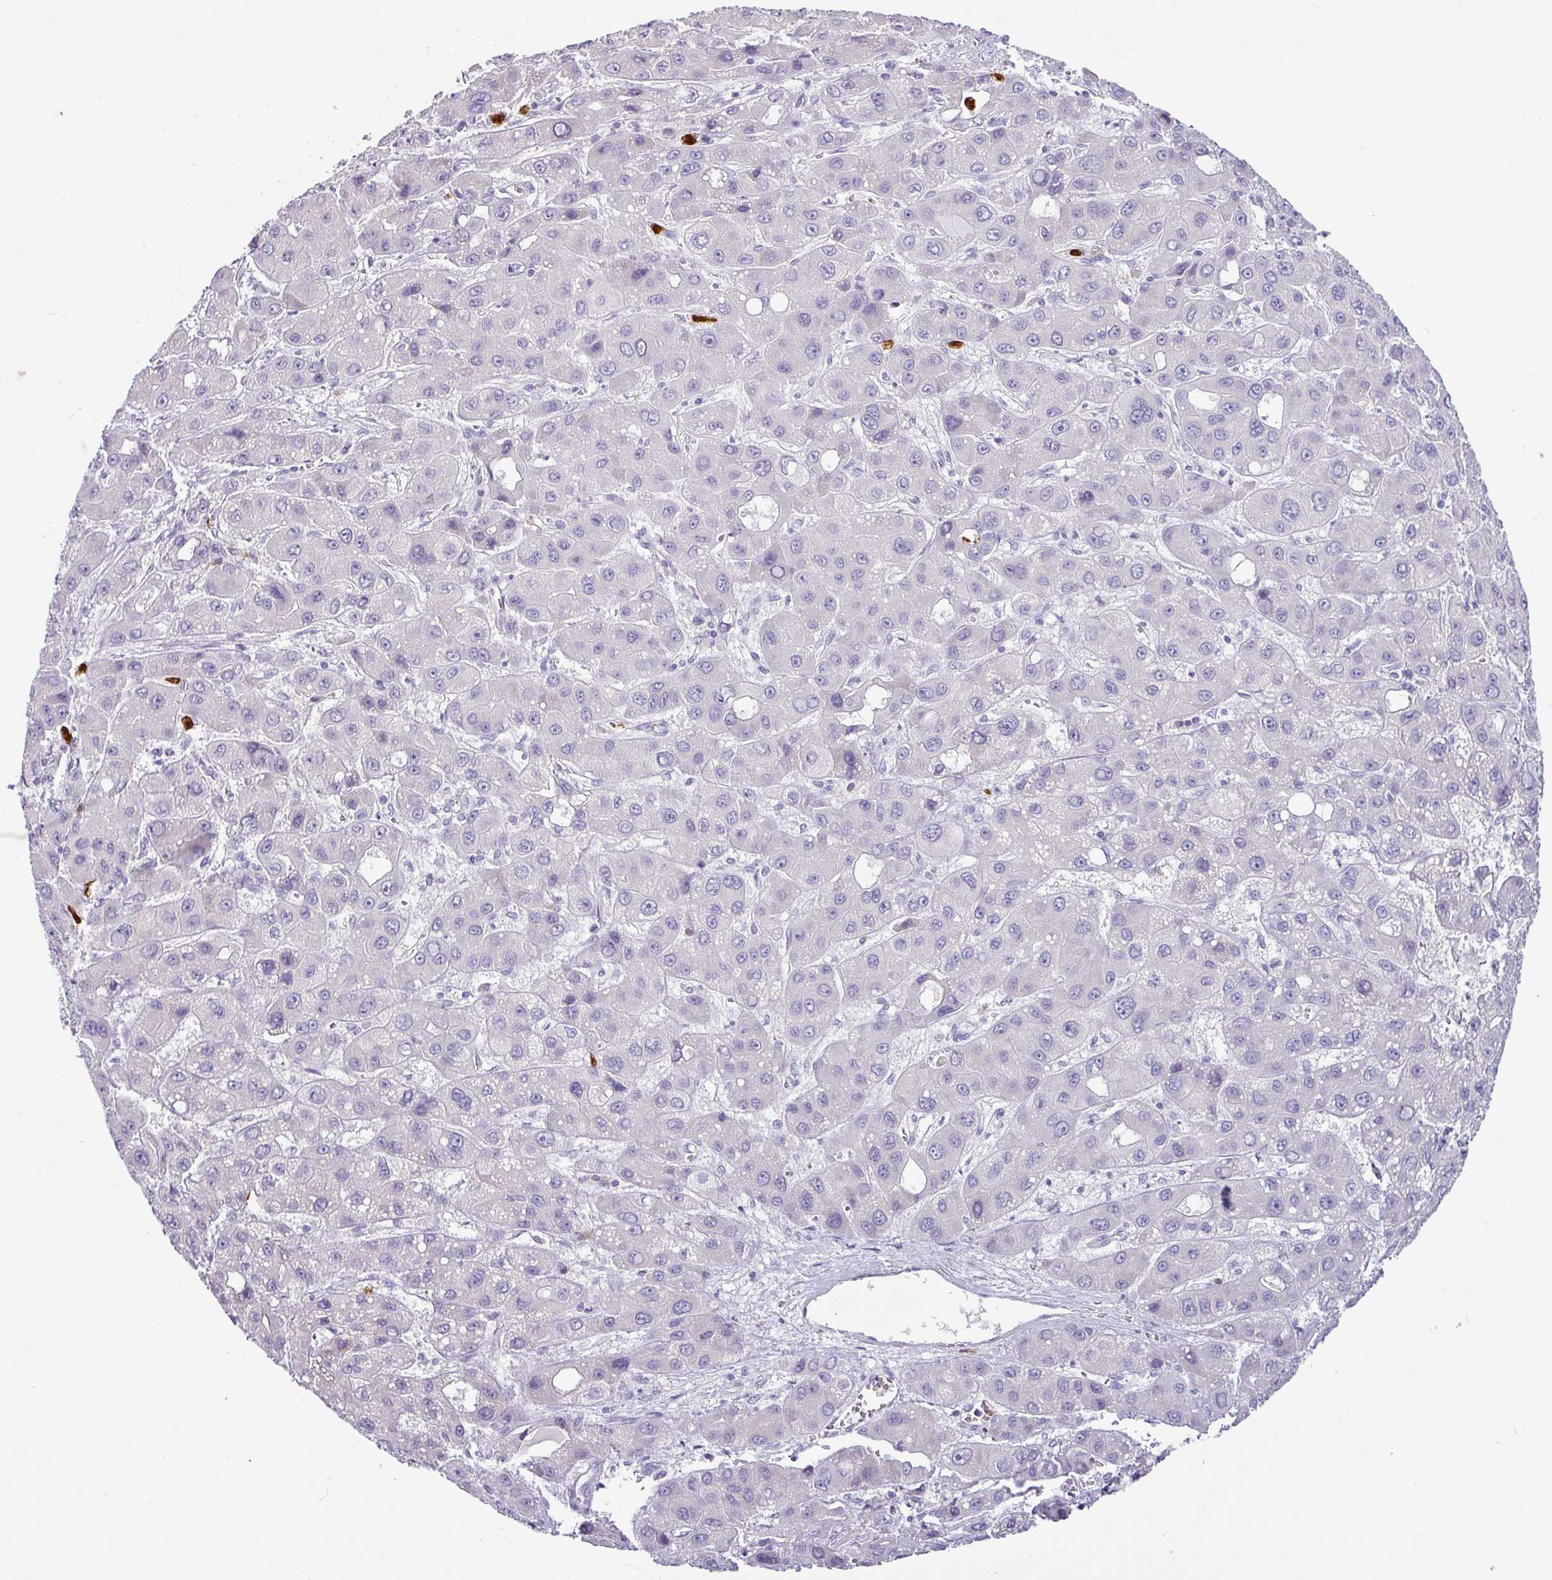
{"staining": {"intensity": "negative", "quantity": "none", "location": "none"}, "tissue": "liver cancer", "cell_type": "Tumor cells", "image_type": "cancer", "snomed": [{"axis": "morphology", "description": "Carcinoma, Hepatocellular, NOS"}, {"axis": "topography", "description": "Liver"}], "caption": "Liver cancer was stained to show a protein in brown. There is no significant expression in tumor cells.", "gene": "SH2D3C", "patient": {"sex": "male", "age": 55}}